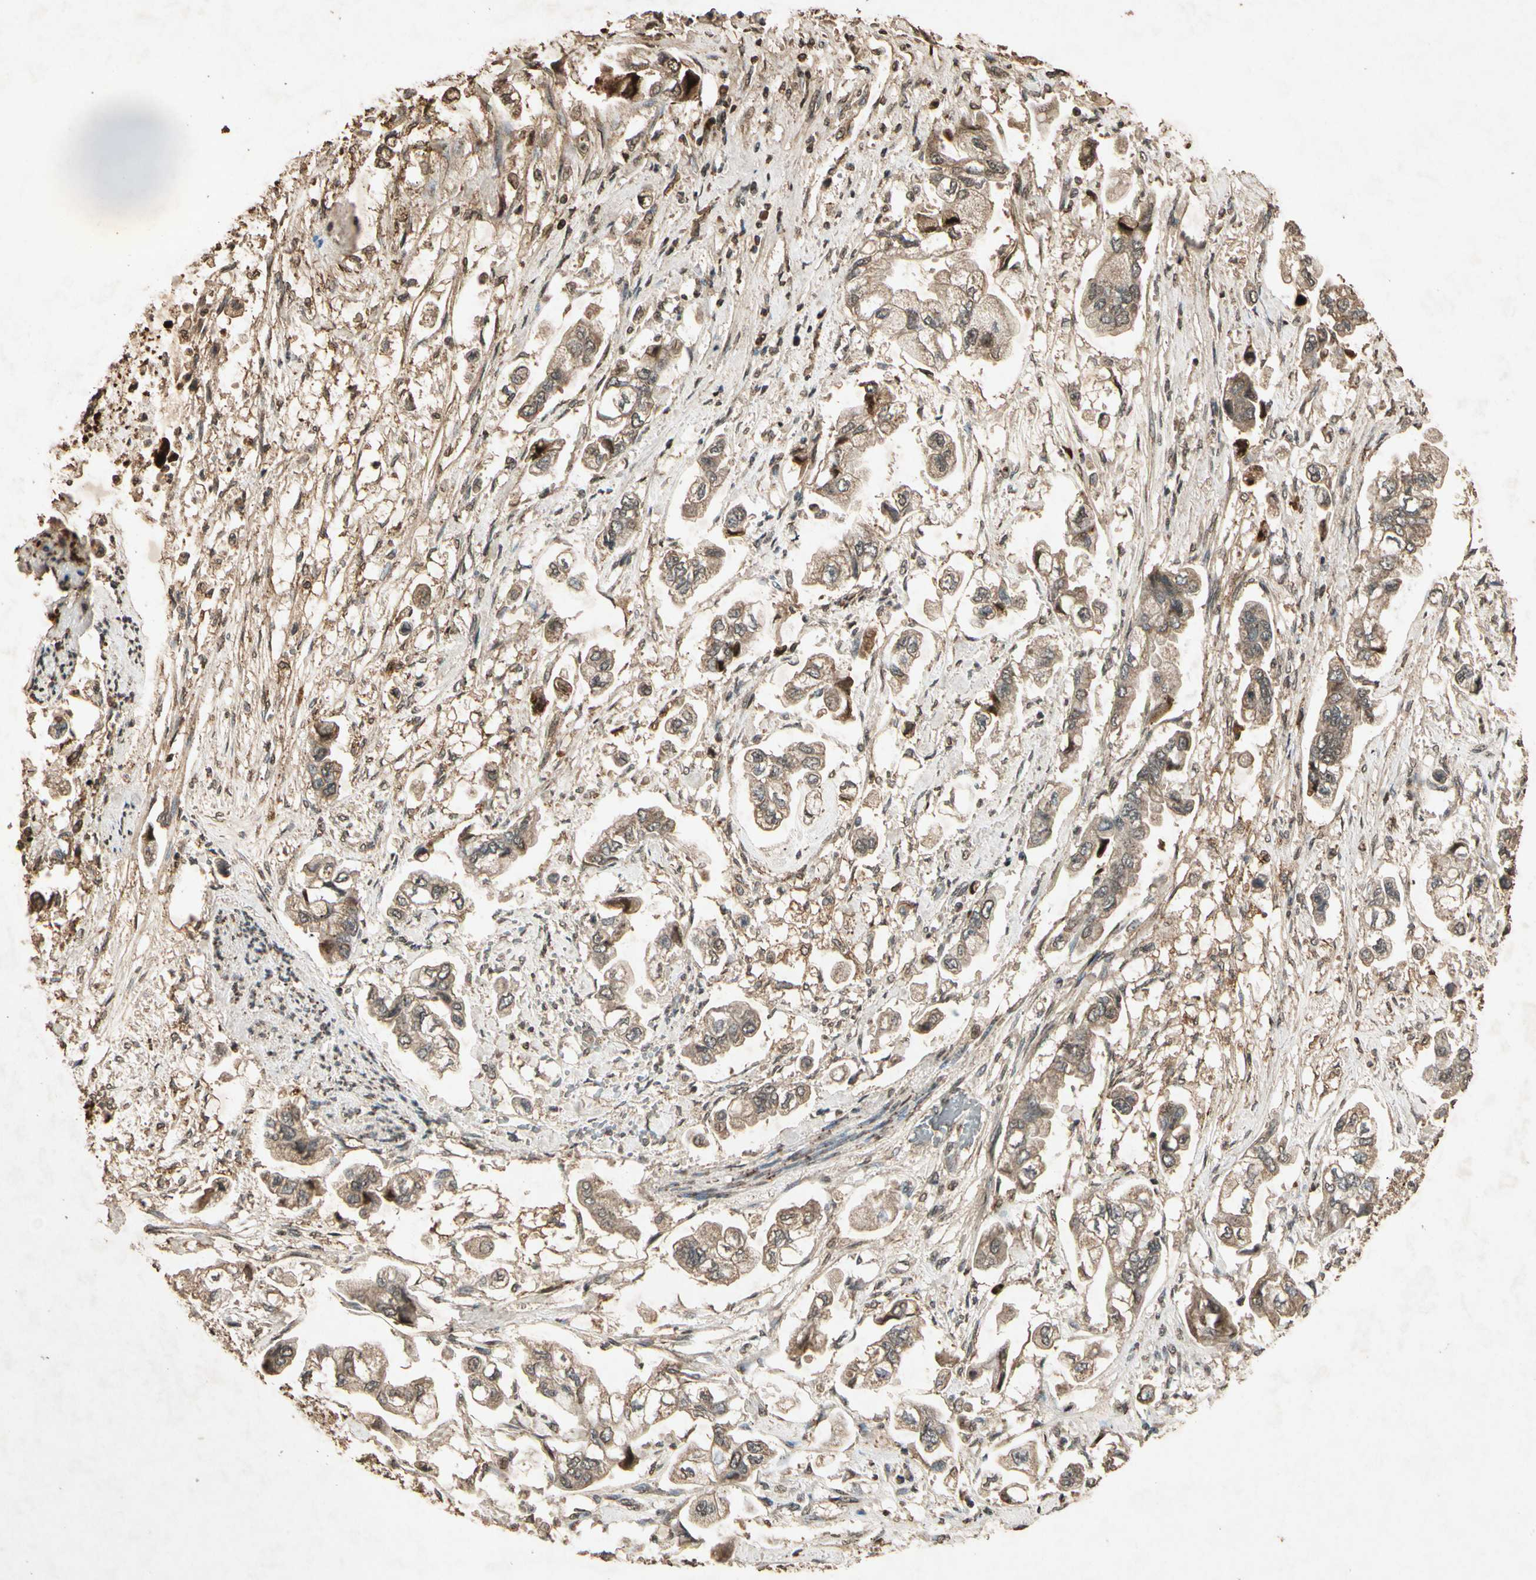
{"staining": {"intensity": "moderate", "quantity": ">75%", "location": "cytoplasmic/membranous,nuclear"}, "tissue": "stomach cancer", "cell_type": "Tumor cells", "image_type": "cancer", "snomed": [{"axis": "morphology", "description": "Adenocarcinoma, NOS"}, {"axis": "topography", "description": "Stomach"}], "caption": "Adenocarcinoma (stomach) stained for a protein (brown) exhibits moderate cytoplasmic/membranous and nuclear positive positivity in about >75% of tumor cells.", "gene": "GC", "patient": {"sex": "male", "age": 62}}